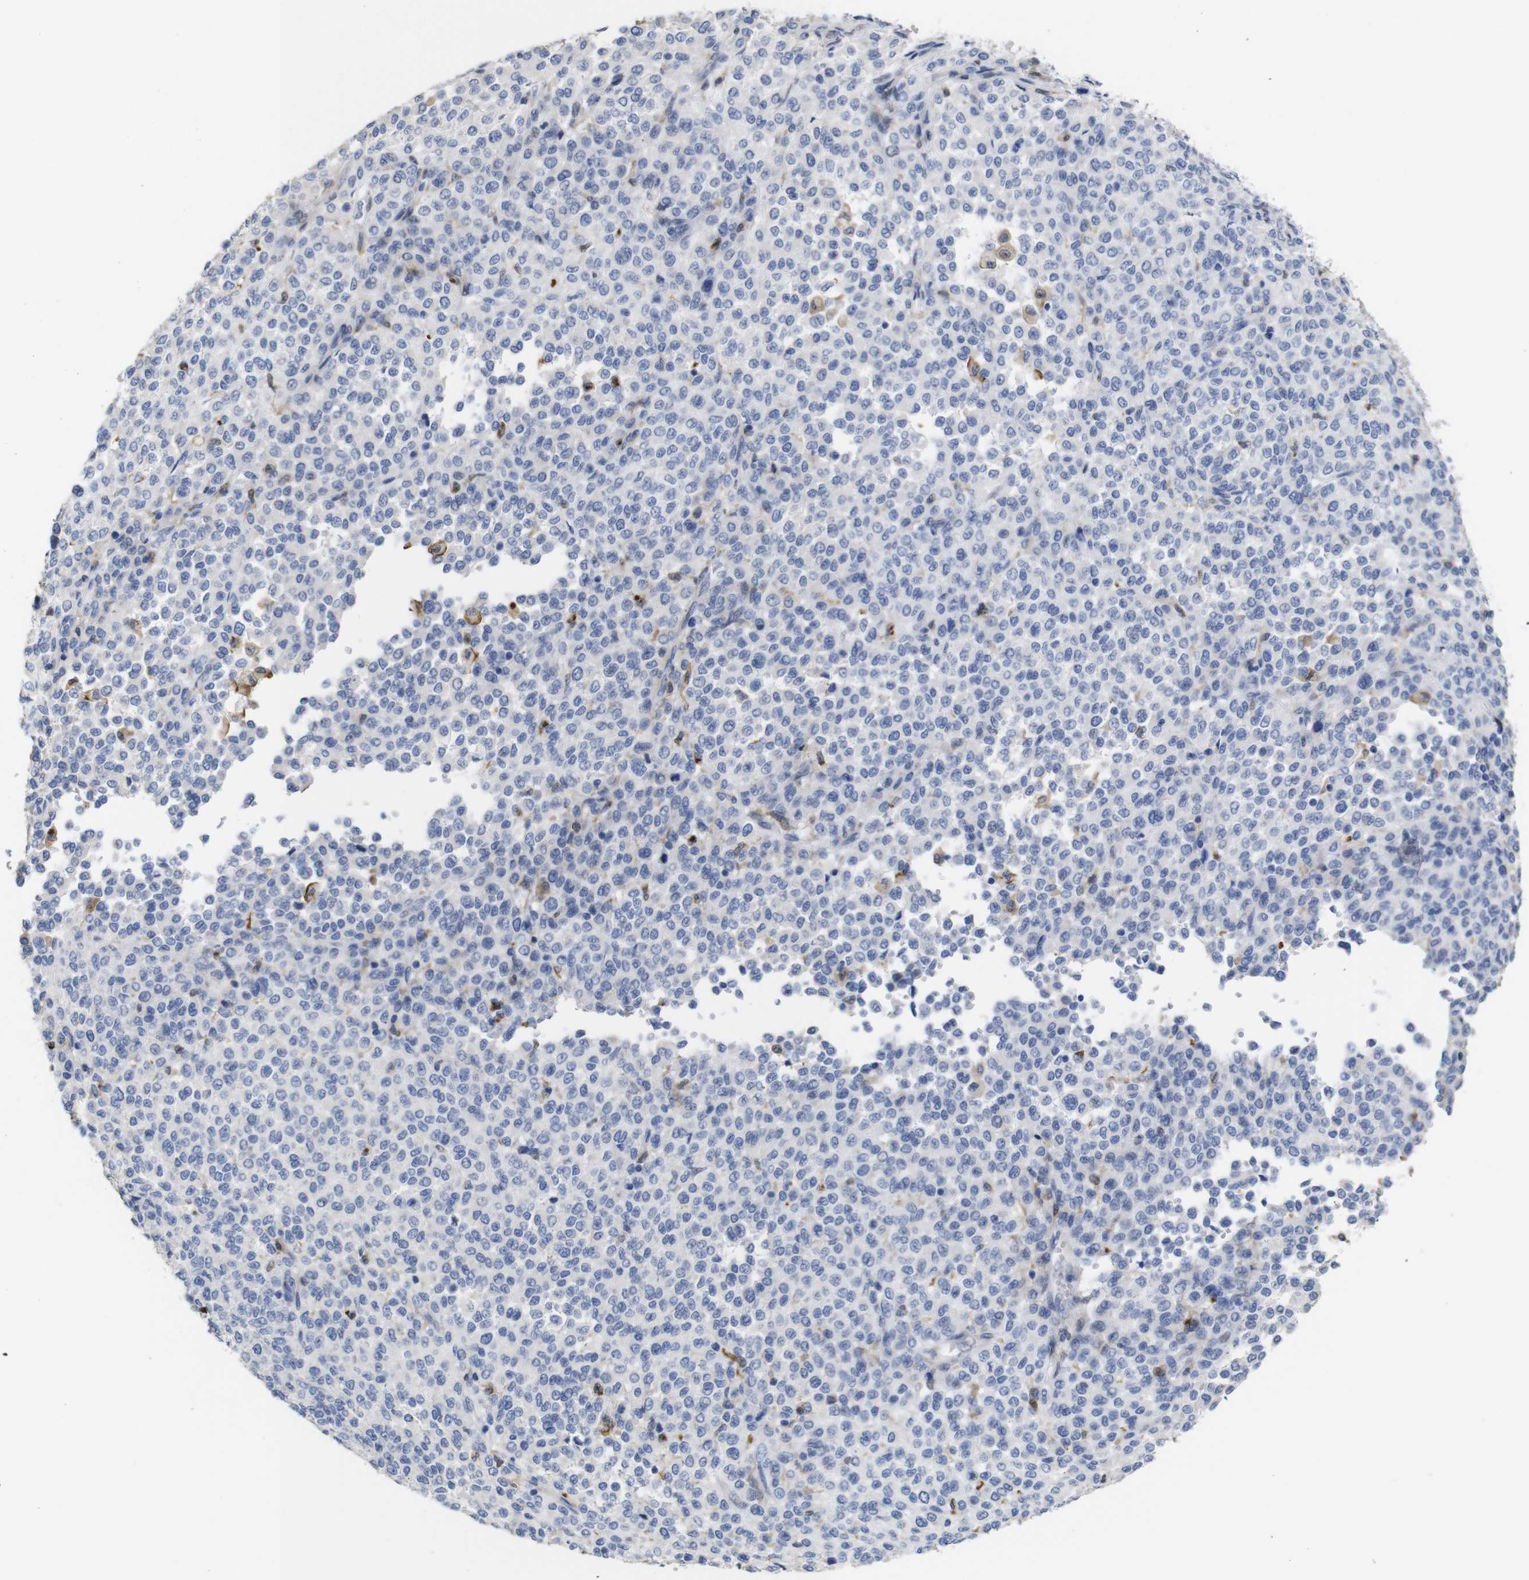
{"staining": {"intensity": "negative", "quantity": "none", "location": "none"}, "tissue": "melanoma", "cell_type": "Tumor cells", "image_type": "cancer", "snomed": [{"axis": "morphology", "description": "Malignant melanoma, Metastatic site"}, {"axis": "topography", "description": "Pancreas"}], "caption": "Photomicrograph shows no protein staining in tumor cells of melanoma tissue. (DAB immunohistochemistry (IHC) visualized using brightfield microscopy, high magnification).", "gene": "TCEAL9", "patient": {"sex": "female", "age": 30}}